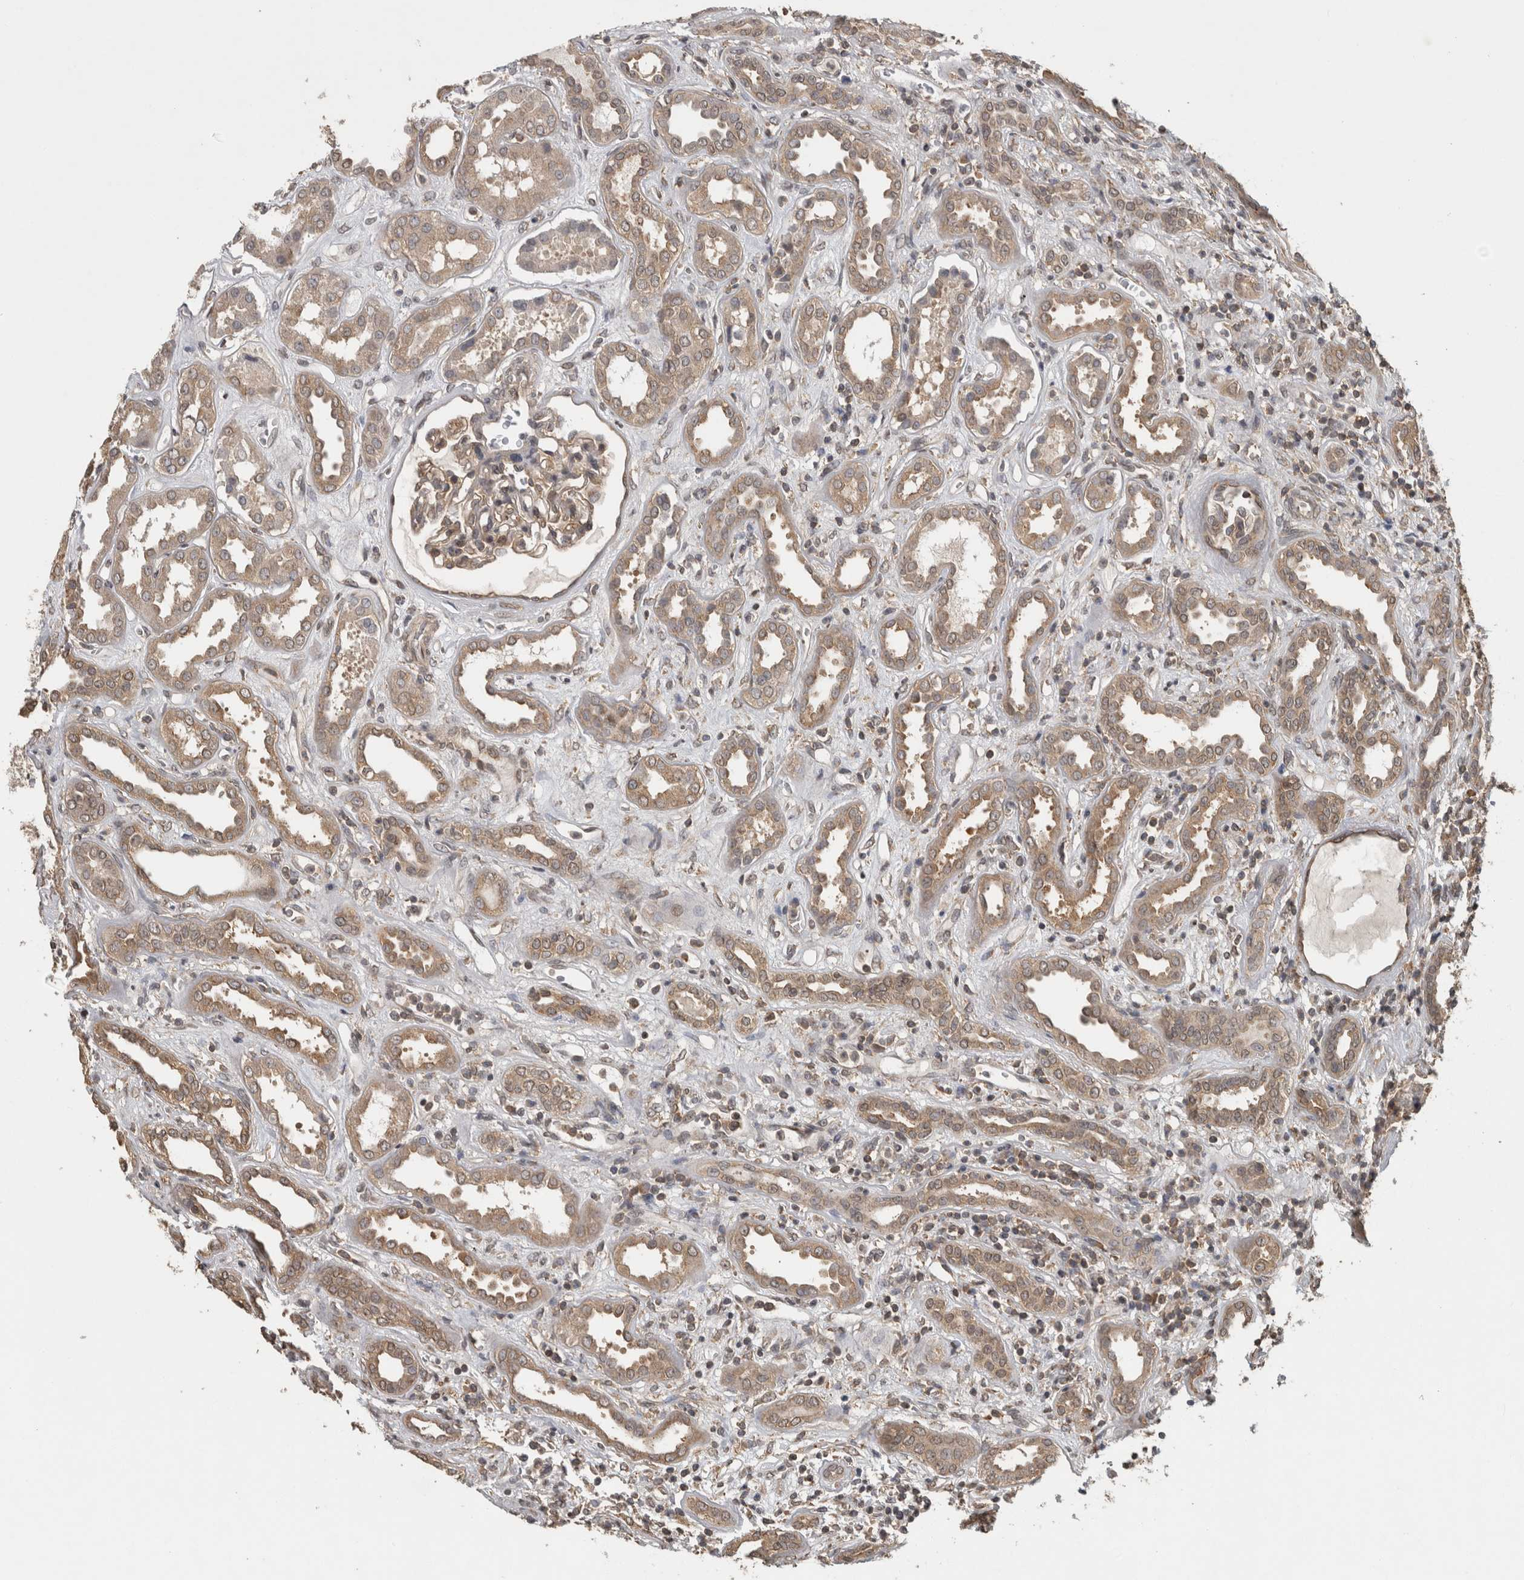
{"staining": {"intensity": "weak", "quantity": "25%-75%", "location": "cytoplasmic/membranous,nuclear"}, "tissue": "kidney", "cell_type": "Cells in glomeruli", "image_type": "normal", "snomed": [{"axis": "morphology", "description": "Normal tissue, NOS"}, {"axis": "topography", "description": "Kidney"}], "caption": "Immunohistochemistry micrograph of unremarkable kidney stained for a protein (brown), which demonstrates low levels of weak cytoplasmic/membranous,nuclear staining in about 25%-75% of cells in glomeruli.", "gene": "ATXN2", "patient": {"sex": "male", "age": 59}}